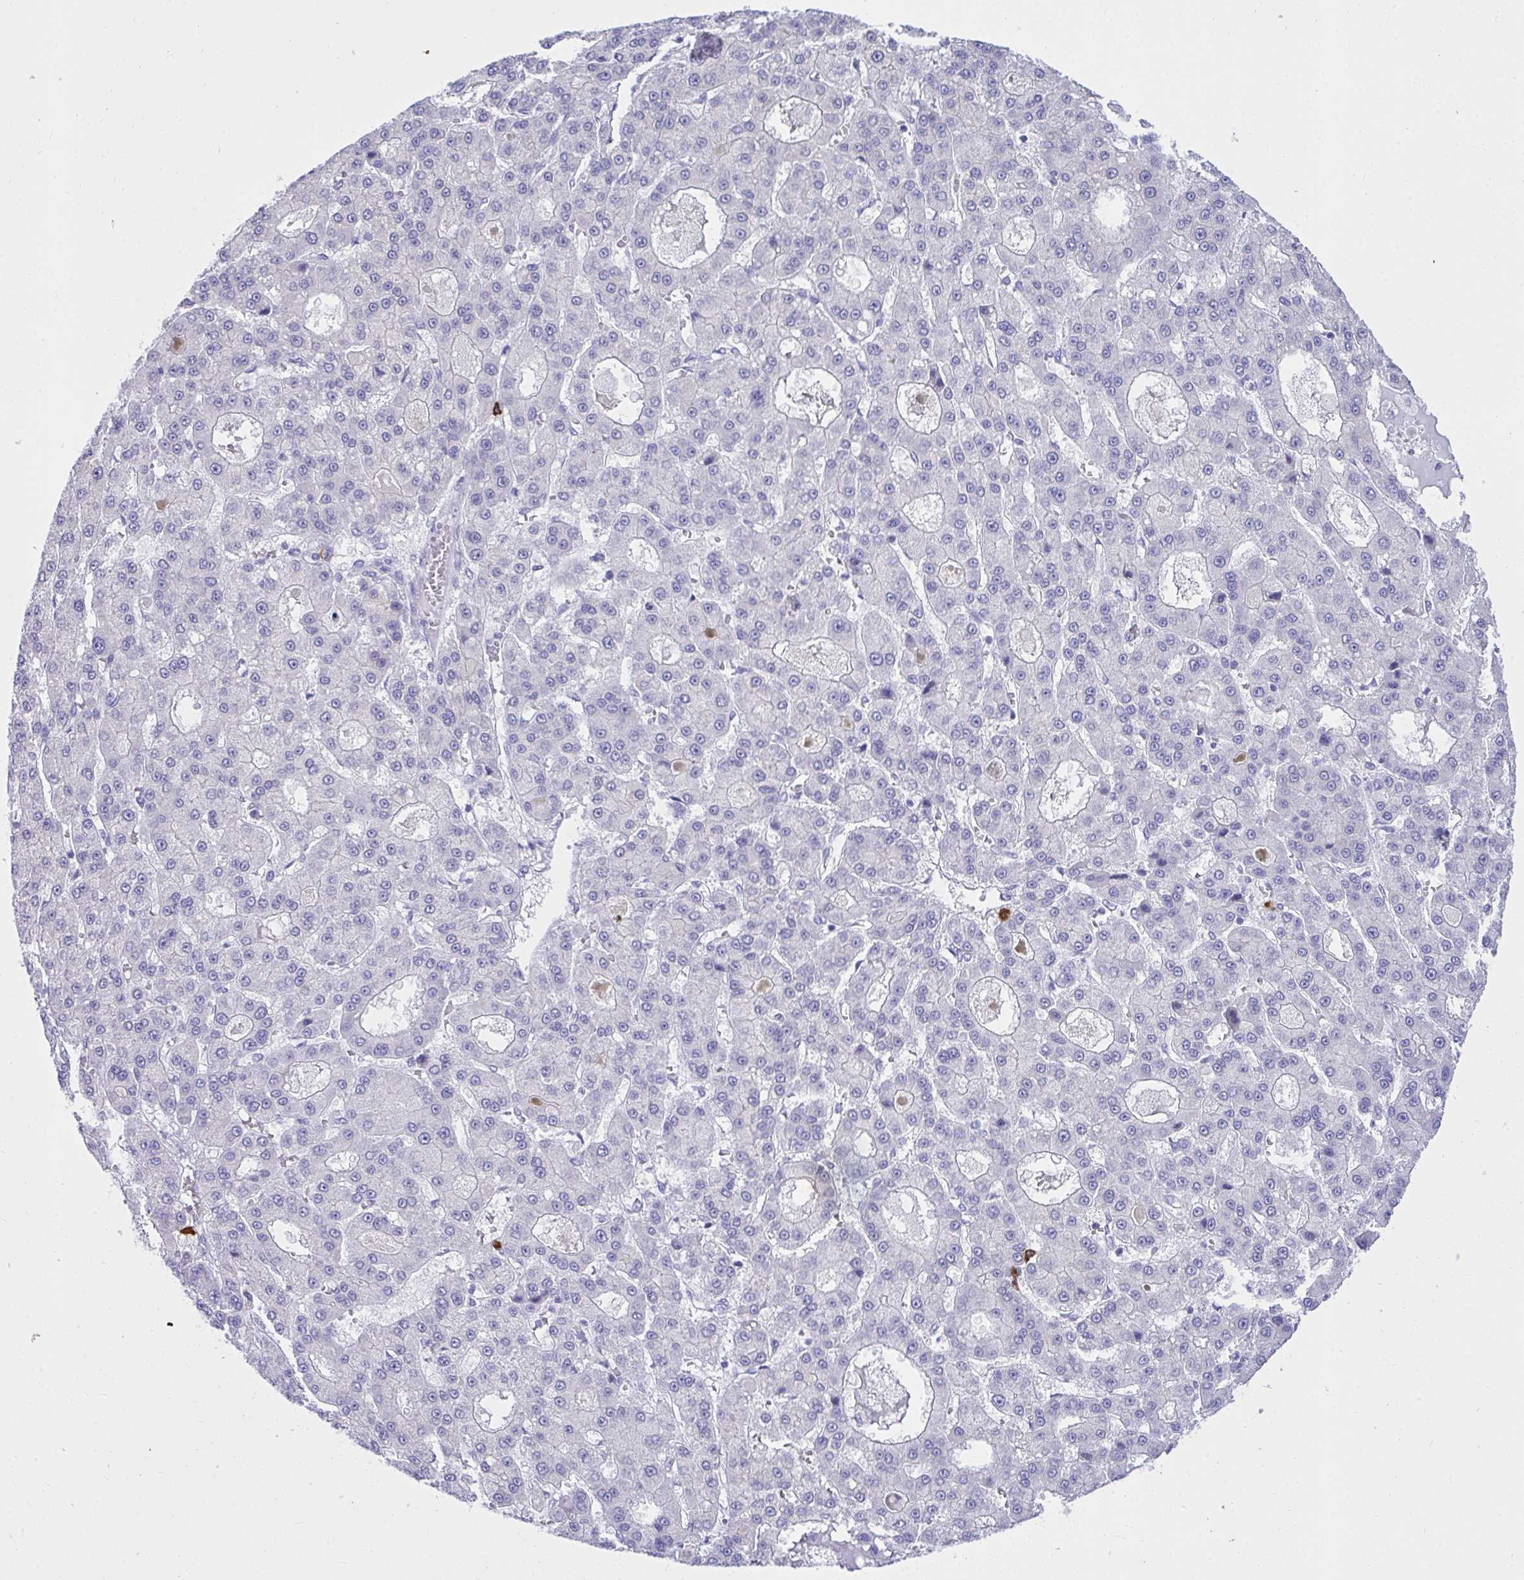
{"staining": {"intensity": "negative", "quantity": "none", "location": "none"}, "tissue": "liver cancer", "cell_type": "Tumor cells", "image_type": "cancer", "snomed": [{"axis": "morphology", "description": "Carcinoma, Hepatocellular, NOS"}, {"axis": "topography", "description": "Liver"}], "caption": "Liver hepatocellular carcinoma was stained to show a protein in brown. There is no significant positivity in tumor cells. (DAB immunohistochemistry (IHC), high magnification).", "gene": "PSD", "patient": {"sex": "male", "age": 70}}